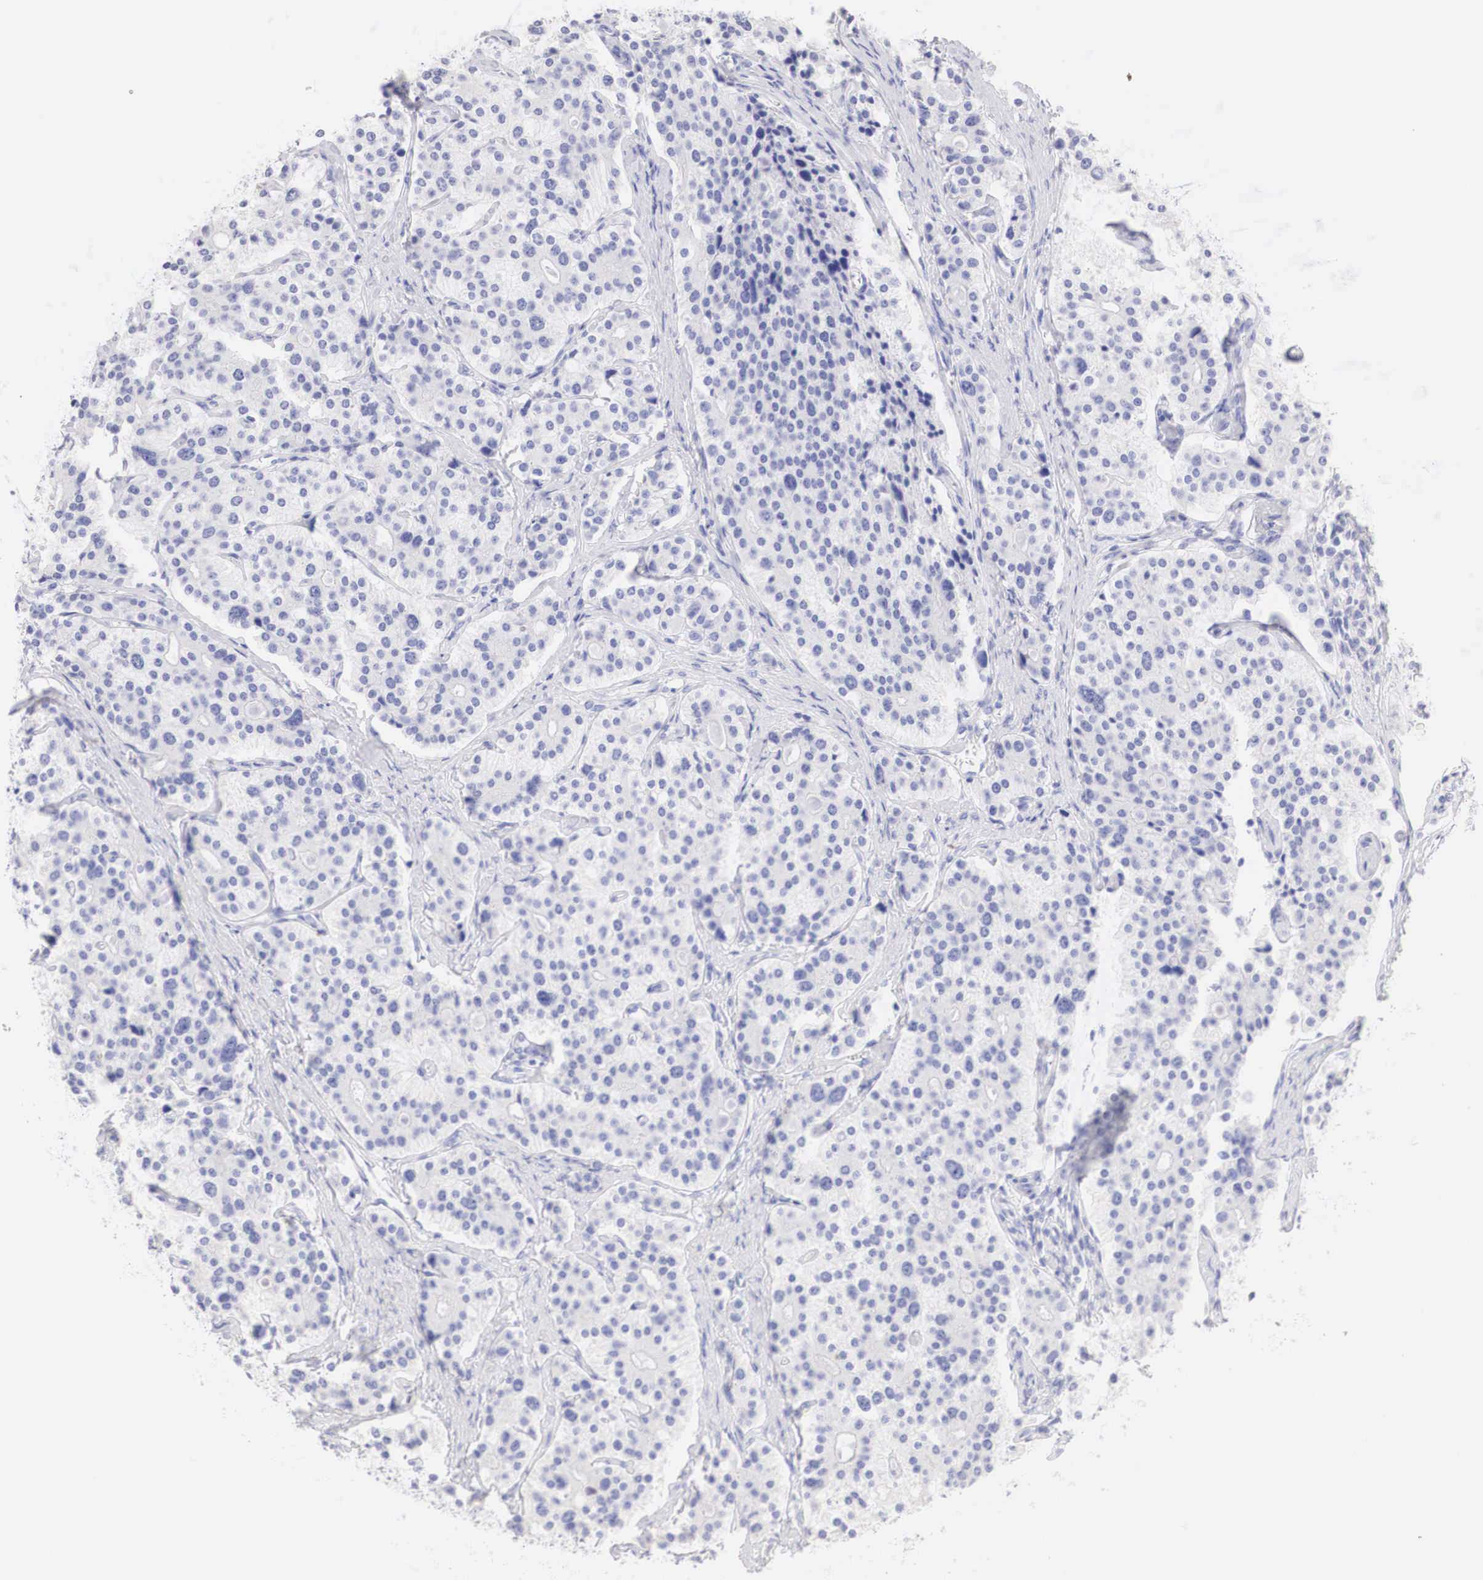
{"staining": {"intensity": "negative", "quantity": "none", "location": "none"}, "tissue": "carcinoid", "cell_type": "Tumor cells", "image_type": "cancer", "snomed": [{"axis": "morphology", "description": "Carcinoid, malignant, NOS"}, {"axis": "topography", "description": "Small intestine"}], "caption": "The micrograph demonstrates no significant staining in tumor cells of malignant carcinoid. (IHC, brightfield microscopy, high magnification).", "gene": "ERBB2", "patient": {"sex": "male", "age": 63}}